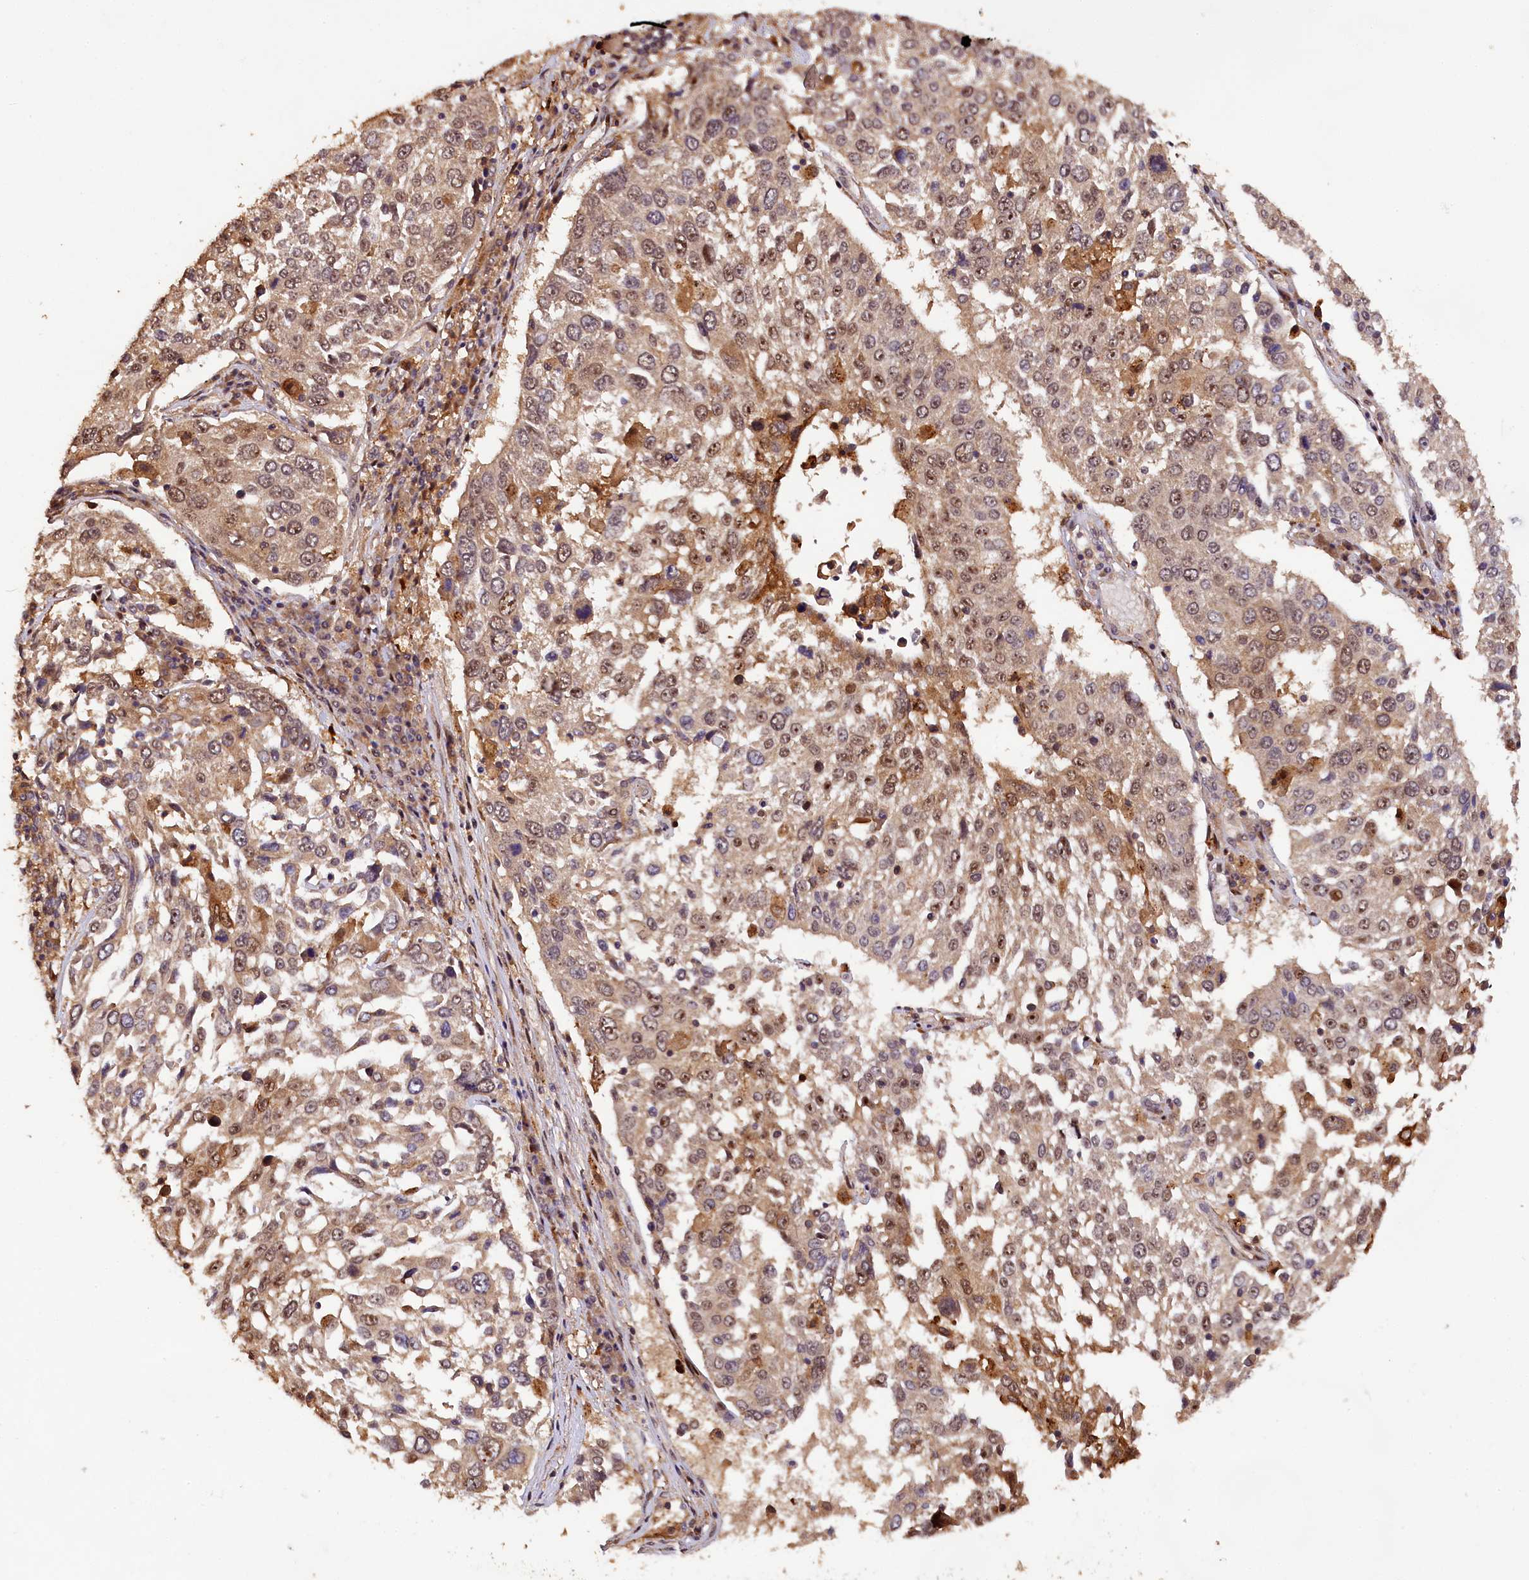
{"staining": {"intensity": "moderate", "quantity": ">75%", "location": "cytoplasmic/membranous,nuclear"}, "tissue": "lung cancer", "cell_type": "Tumor cells", "image_type": "cancer", "snomed": [{"axis": "morphology", "description": "Squamous cell carcinoma, NOS"}, {"axis": "topography", "description": "Lung"}], "caption": "IHC micrograph of neoplastic tissue: squamous cell carcinoma (lung) stained using immunohistochemistry demonstrates medium levels of moderate protein expression localized specifically in the cytoplasmic/membranous and nuclear of tumor cells, appearing as a cytoplasmic/membranous and nuclear brown color.", "gene": "PHAF1", "patient": {"sex": "male", "age": 65}}